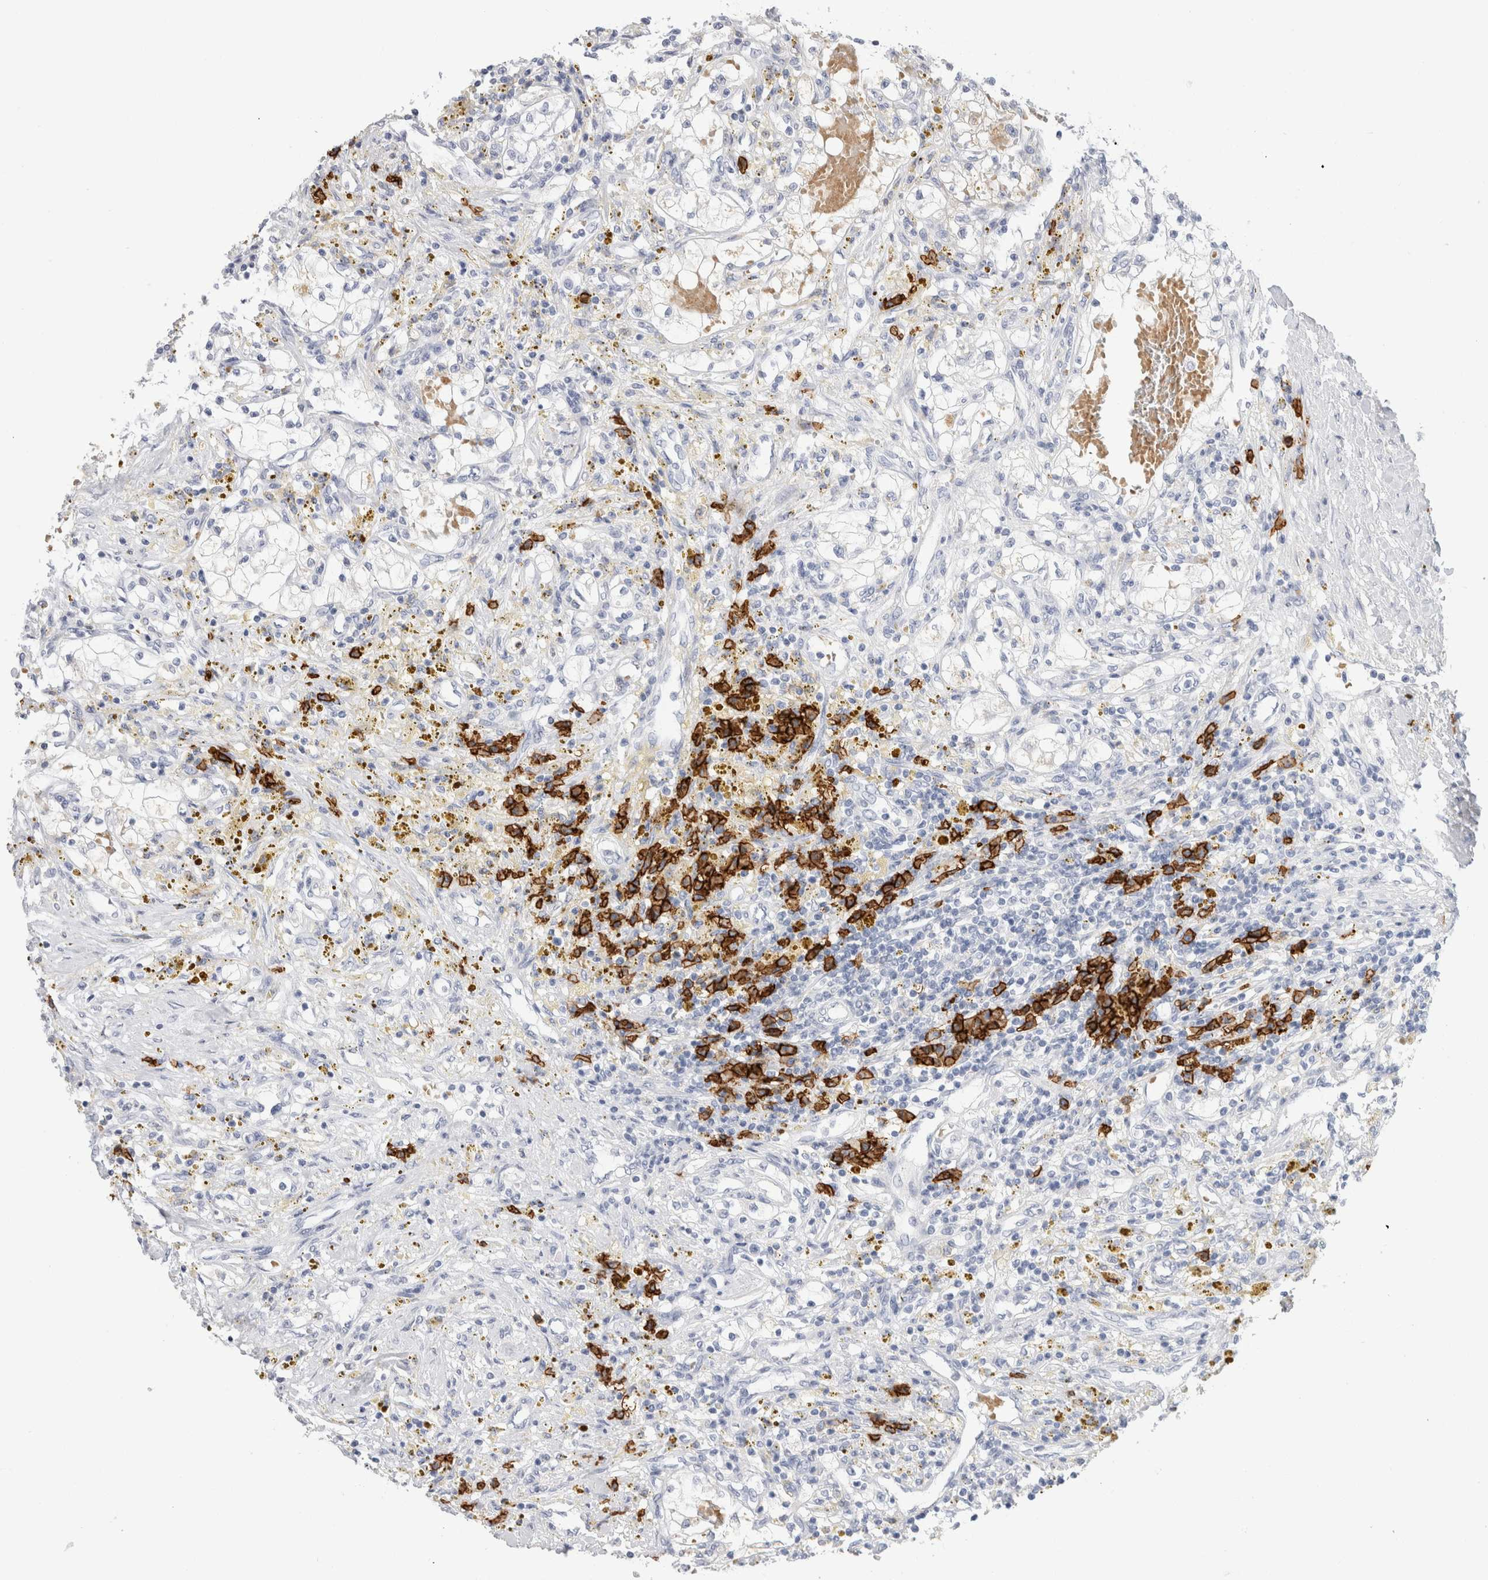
{"staining": {"intensity": "negative", "quantity": "none", "location": "none"}, "tissue": "renal cancer", "cell_type": "Tumor cells", "image_type": "cancer", "snomed": [{"axis": "morphology", "description": "Adenocarcinoma, NOS"}, {"axis": "topography", "description": "Kidney"}], "caption": "Tumor cells are negative for brown protein staining in adenocarcinoma (renal). (DAB (3,3'-diaminobenzidine) immunohistochemistry visualized using brightfield microscopy, high magnification).", "gene": "CD38", "patient": {"sex": "male", "age": 68}}